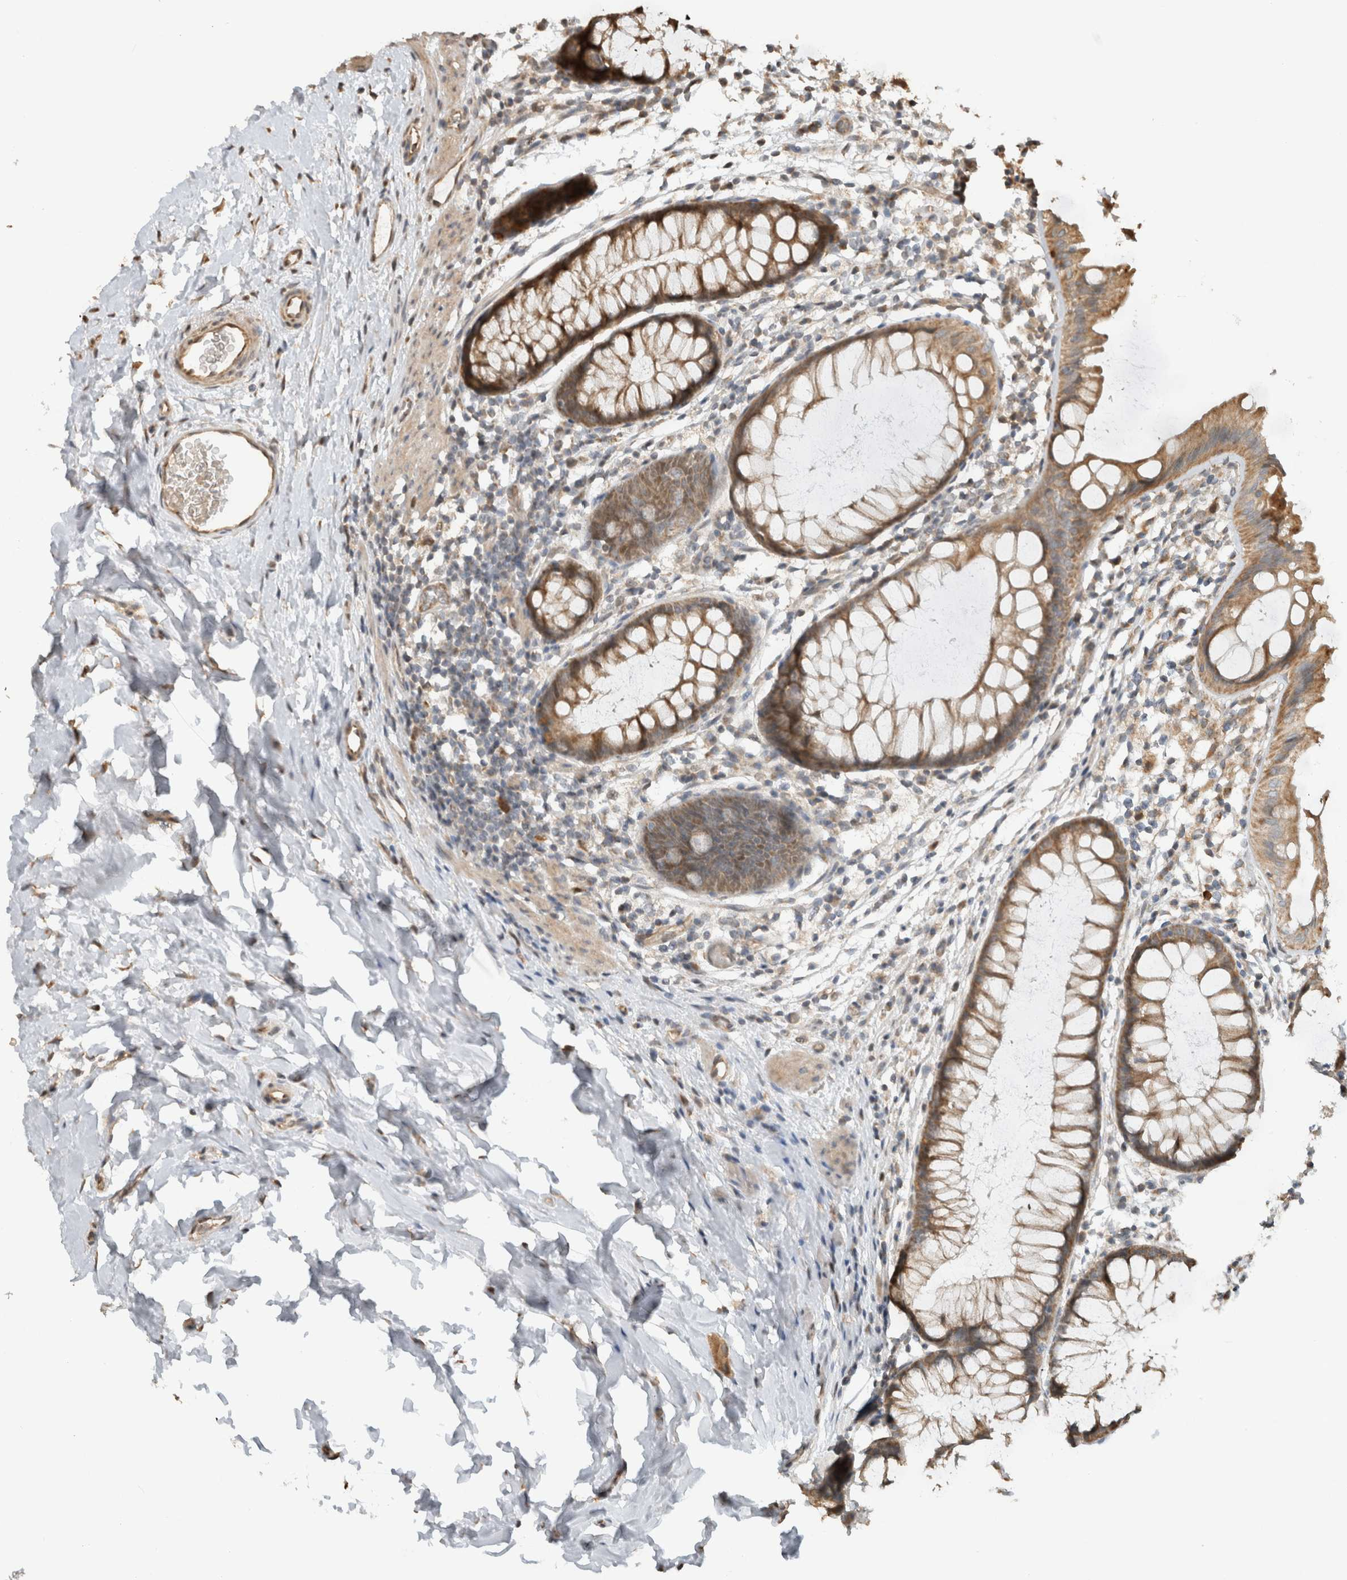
{"staining": {"intensity": "moderate", "quantity": ">75%", "location": "cytoplasmic/membranous"}, "tissue": "colon", "cell_type": "Endothelial cells", "image_type": "normal", "snomed": [{"axis": "morphology", "description": "Normal tissue, NOS"}, {"axis": "topography", "description": "Colon"}], "caption": "Moderate cytoplasmic/membranous positivity for a protein is identified in approximately >75% of endothelial cells of normal colon using immunohistochemistry (IHC).", "gene": "GINS4", "patient": {"sex": "female", "age": 62}}